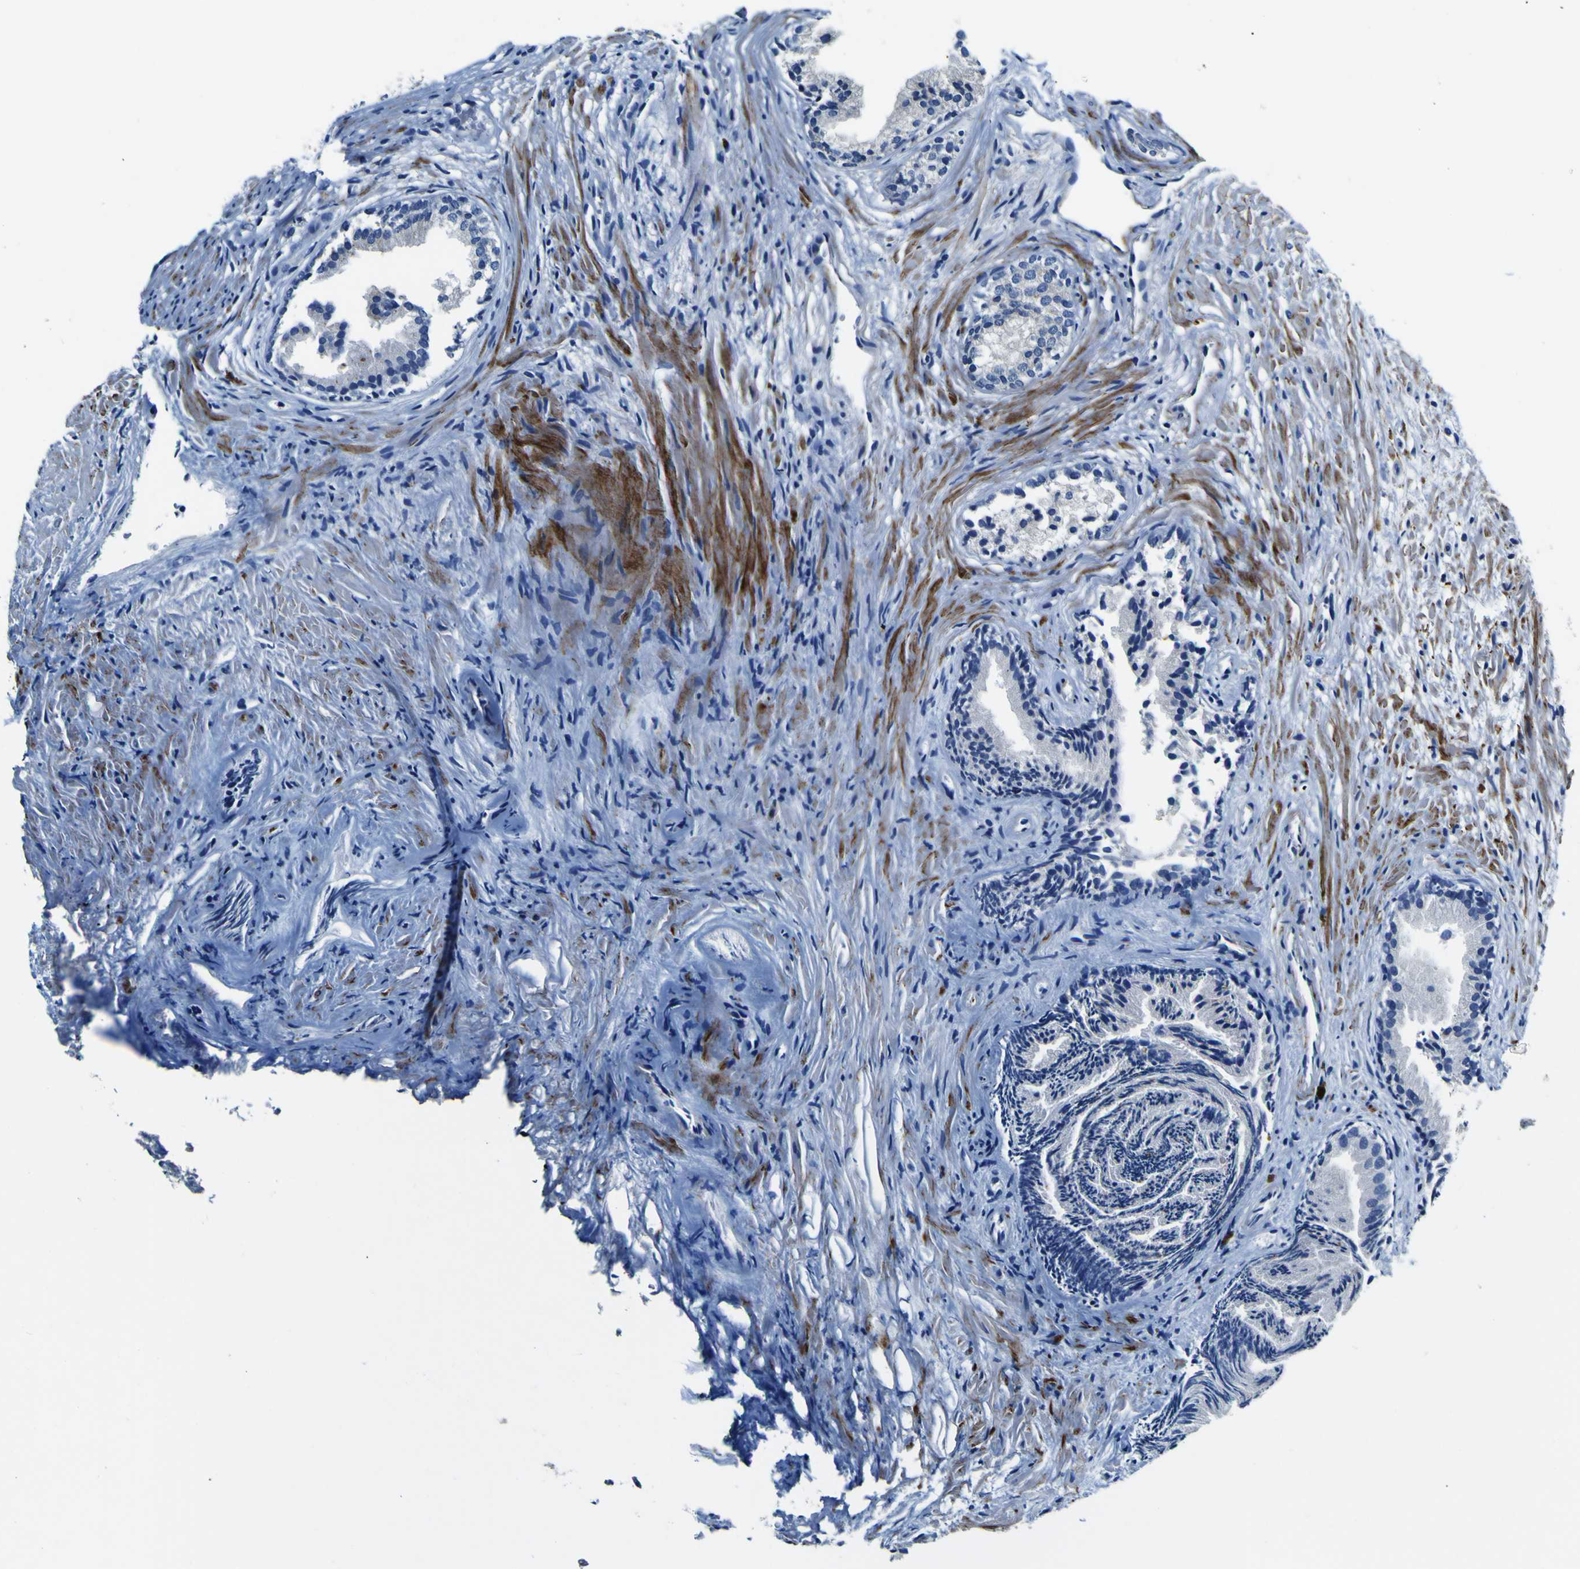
{"staining": {"intensity": "moderate", "quantity": "<25%", "location": "cytoplasmic/membranous"}, "tissue": "prostate", "cell_type": "Glandular cells", "image_type": "normal", "snomed": [{"axis": "morphology", "description": "Normal tissue, NOS"}, {"axis": "topography", "description": "Prostate"}], "caption": "Protein staining exhibits moderate cytoplasmic/membranous expression in about <25% of glandular cells in normal prostate. The protein of interest is stained brown, and the nuclei are stained in blue (DAB (3,3'-diaminobenzidine) IHC with brightfield microscopy, high magnification).", "gene": "AGAP3", "patient": {"sex": "male", "age": 76}}